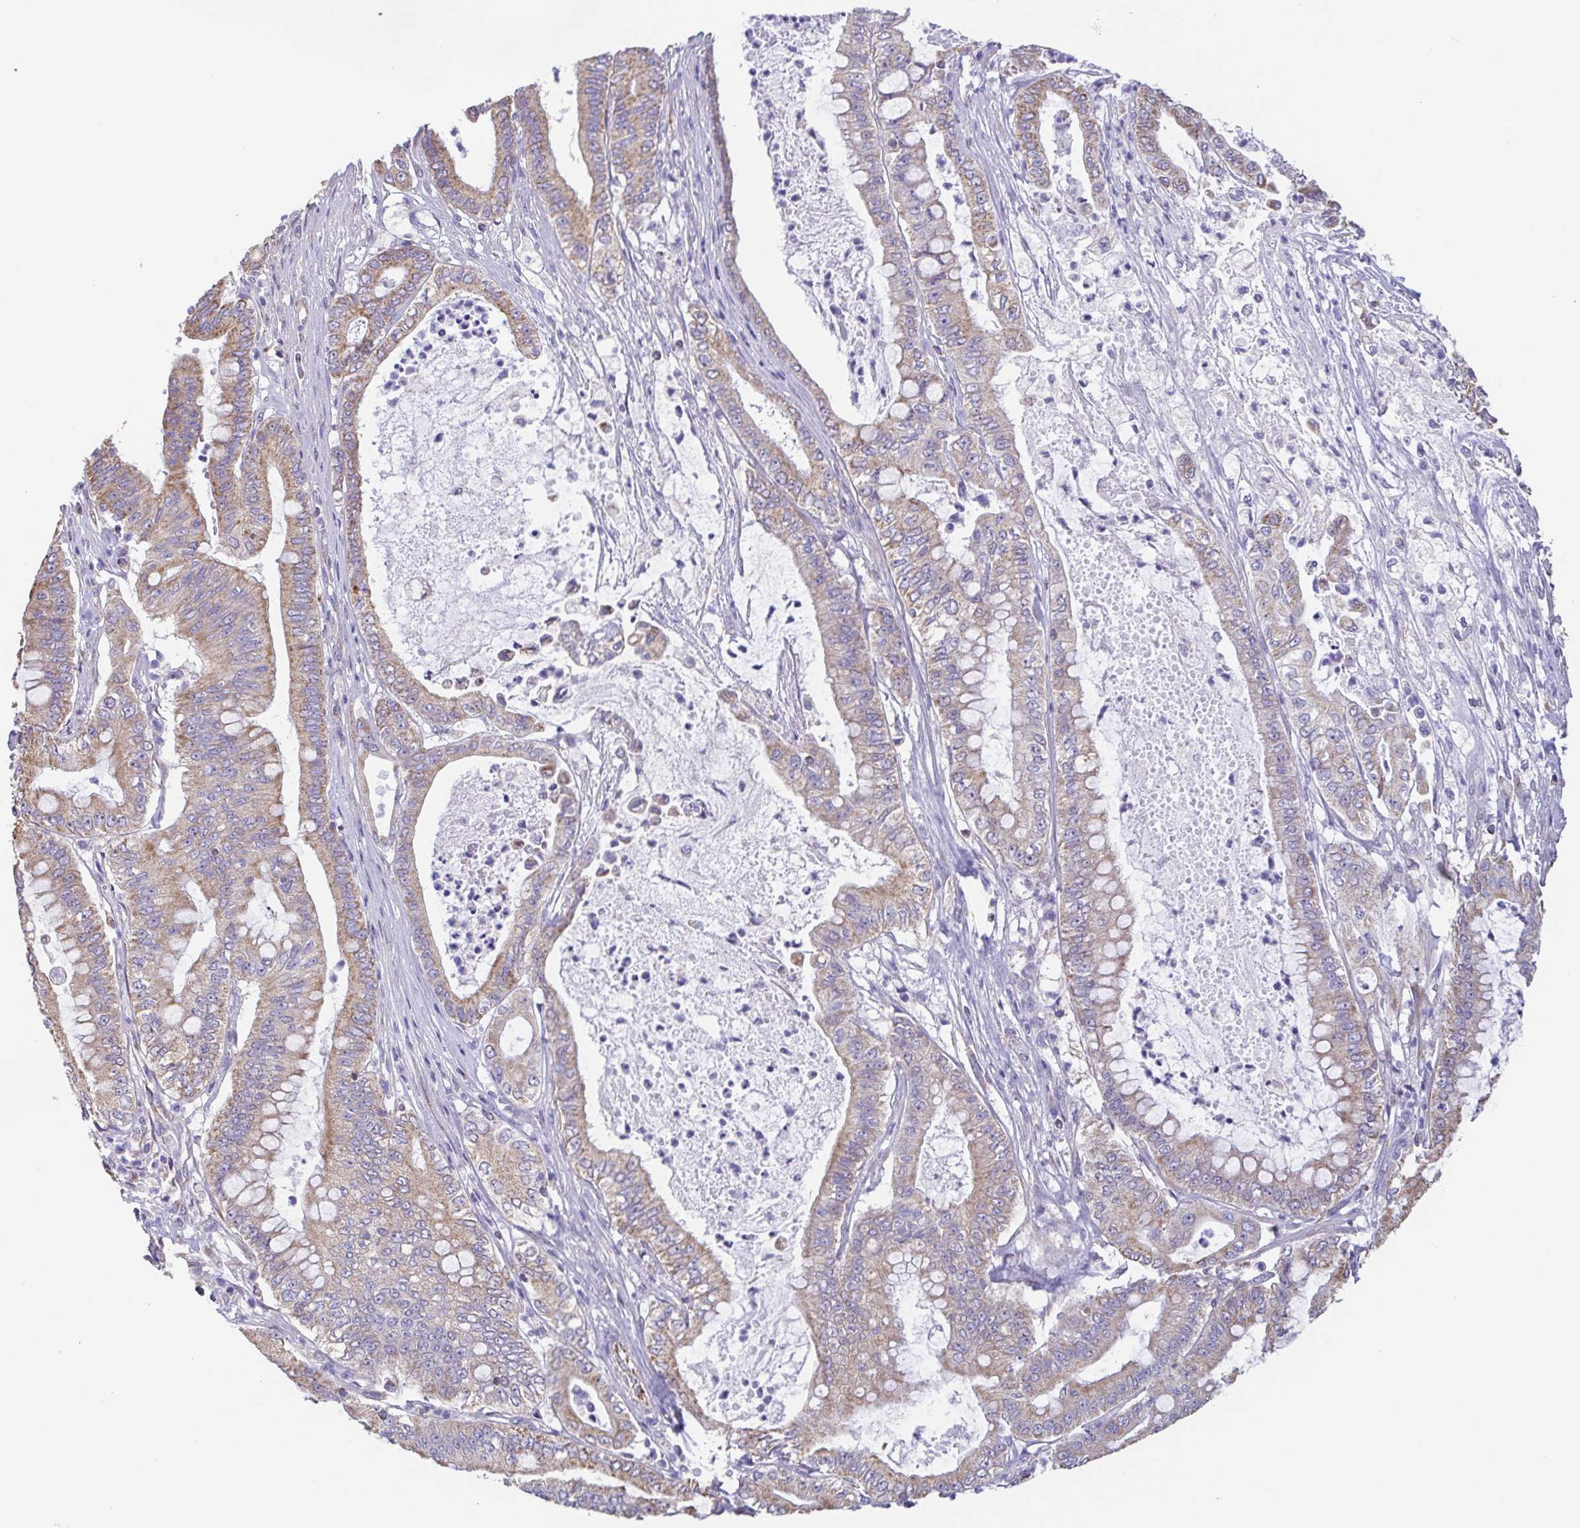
{"staining": {"intensity": "moderate", "quantity": ">75%", "location": "cytoplasmic/membranous"}, "tissue": "pancreatic cancer", "cell_type": "Tumor cells", "image_type": "cancer", "snomed": [{"axis": "morphology", "description": "Adenocarcinoma, NOS"}, {"axis": "topography", "description": "Pancreas"}], "caption": "This image demonstrates immunohistochemistry (IHC) staining of human pancreatic cancer, with medium moderate cytoplasmic/membranous positivity in approximately >75% of tumor cells.", "gene": "GINM1", "patient": {"sex": "male", "age": 71}}